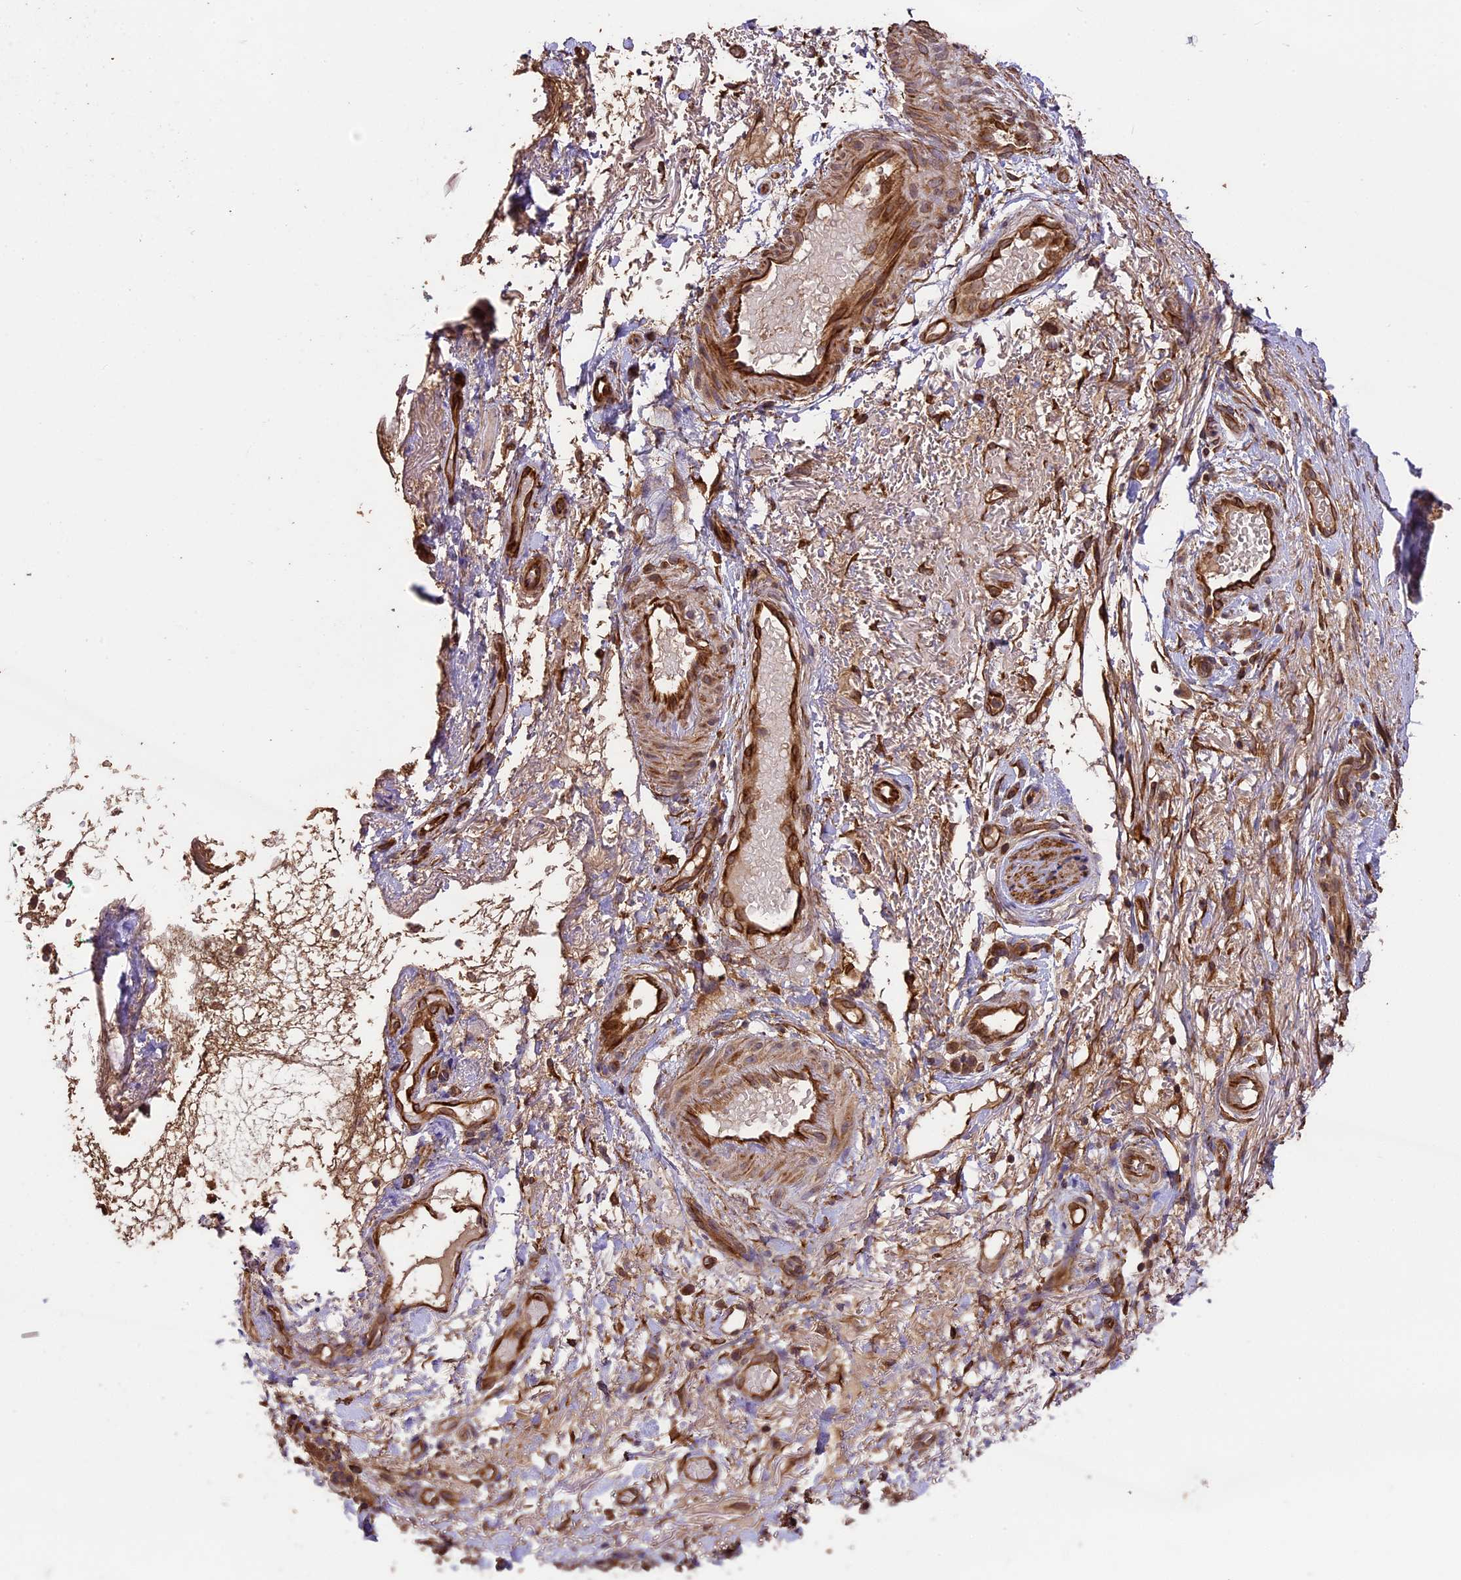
{"staining": {"intensity": "moderate", "quantity": ">75%", "location": "cytoplasmic/membranous"}, "tissue": "adipose tissue", "cell_type": "Adipocytes", "image_type": "normal", "snomed": [{"axis": "morphology", "description": "Normal tissue, NOS"}, {"axis": "morphology", "description": "Basal cell carcinoma"}, {"axis": "topography", "description": "Cartilage tissue"}, {"axis": "topography", "description": "Nasopharynx"}, {"axis": "topography", "description": "Oral tissue"}], "caption": "Moderate cytoplasmic/membranous staining for a protein is appreciated in about >75% of adipocytes of normal adipose tissue using immunohistochemistry (IHC).", "gene": "TTLL10", "patient": {"sex": "female", "age": 77}}